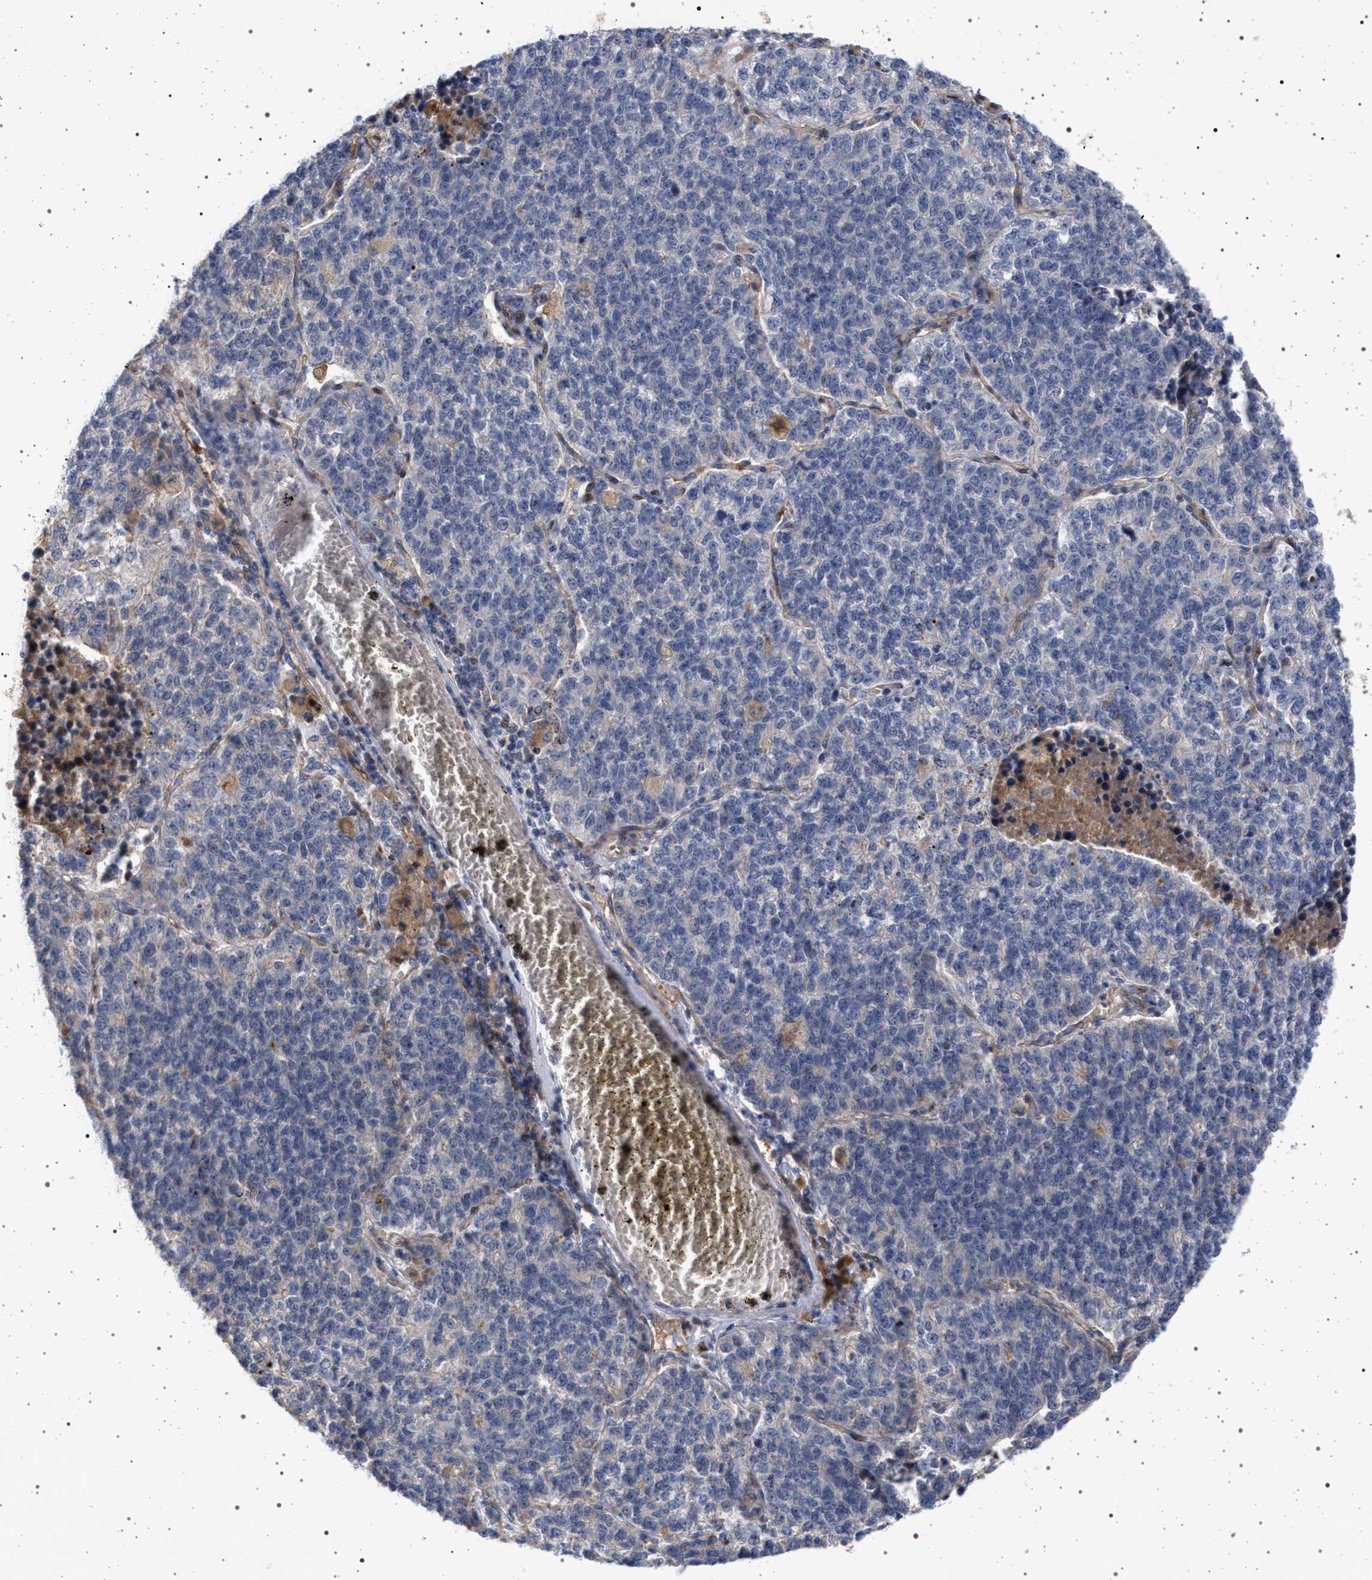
{"staining": {"intensity": "negative", "quantity": "none", "location": "none"}, "tissue": "lung cancer", "cell_type": "Tumor cells", "image_type": "cancer", "snomed": [{"axis": "morphology", "description": "Adenocarcinoma, NOS"}, {"axis": "topography", "description": "Lung"}], "caption": "Immunohistochemistry (IHC) histopathology image of human lung adenocarcinoma stained for a protein (brown), which reveals no positivity in tumor cells.", "gene": "RBM48", "patient": {"sex": "male", "age": 49}}